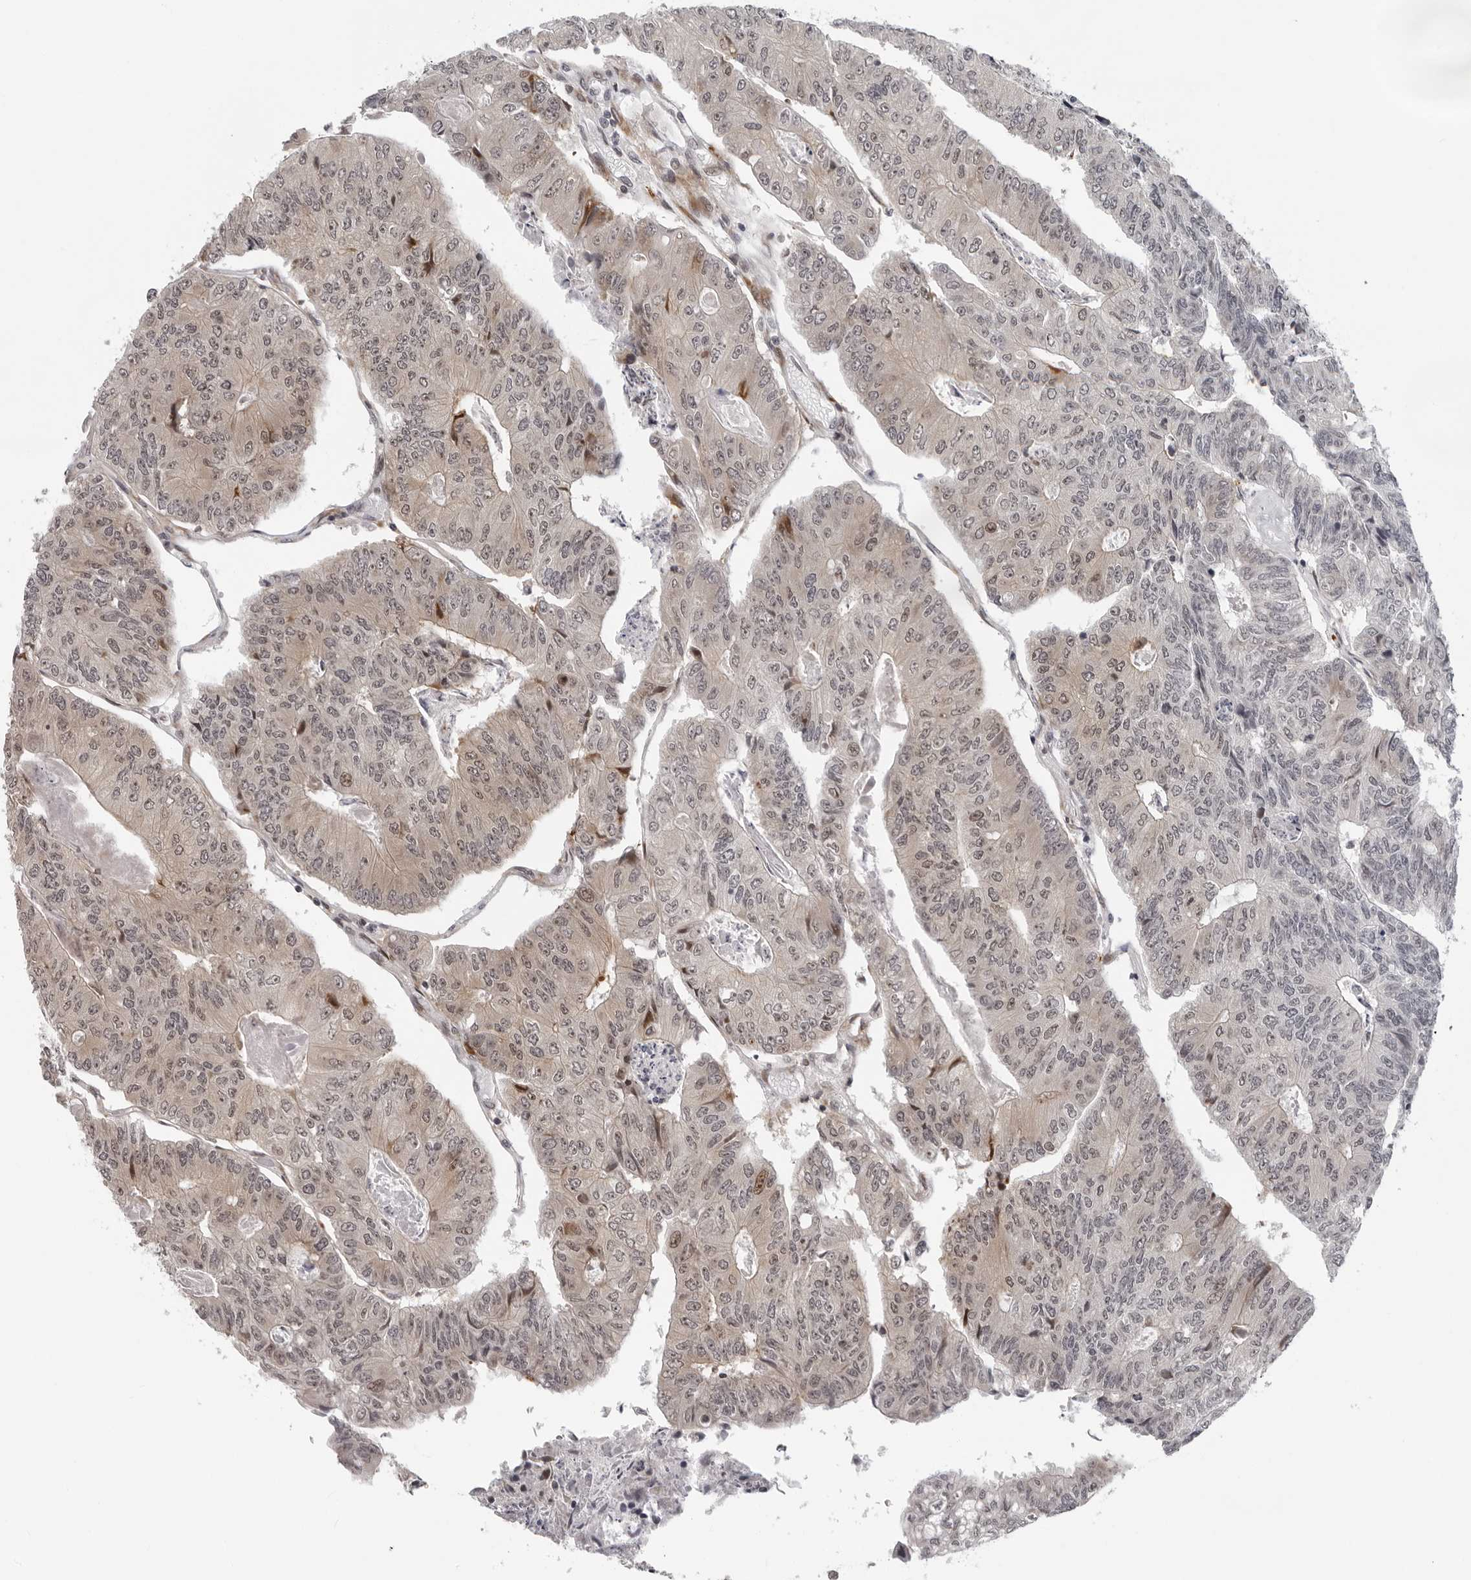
{"staining": {"intensity": "weak", "quantity": ">75%", "location": "cytoplasmic/membranous,nuclear"}, "tissue": "colorectal cancer", "cell_type": "Tumor cells", "image_type": "cancer", "snomed": [{"axis": "morphology", "description": "Adenocarcinoma, NOS"}, {"axis": "topography", "description": "Colon"}], "caption": "Brown immunohistochemical staining in human colorectal adenocarcinoma reveals weak cytoplasmic/membranous and nuclear expression in about >75% of tumor cells. (DAB IHC, brown staining for protein, blue staining for nuclei).", "gene": "PIP4K2C", "patient": {"sex": "female", "age": 67}}